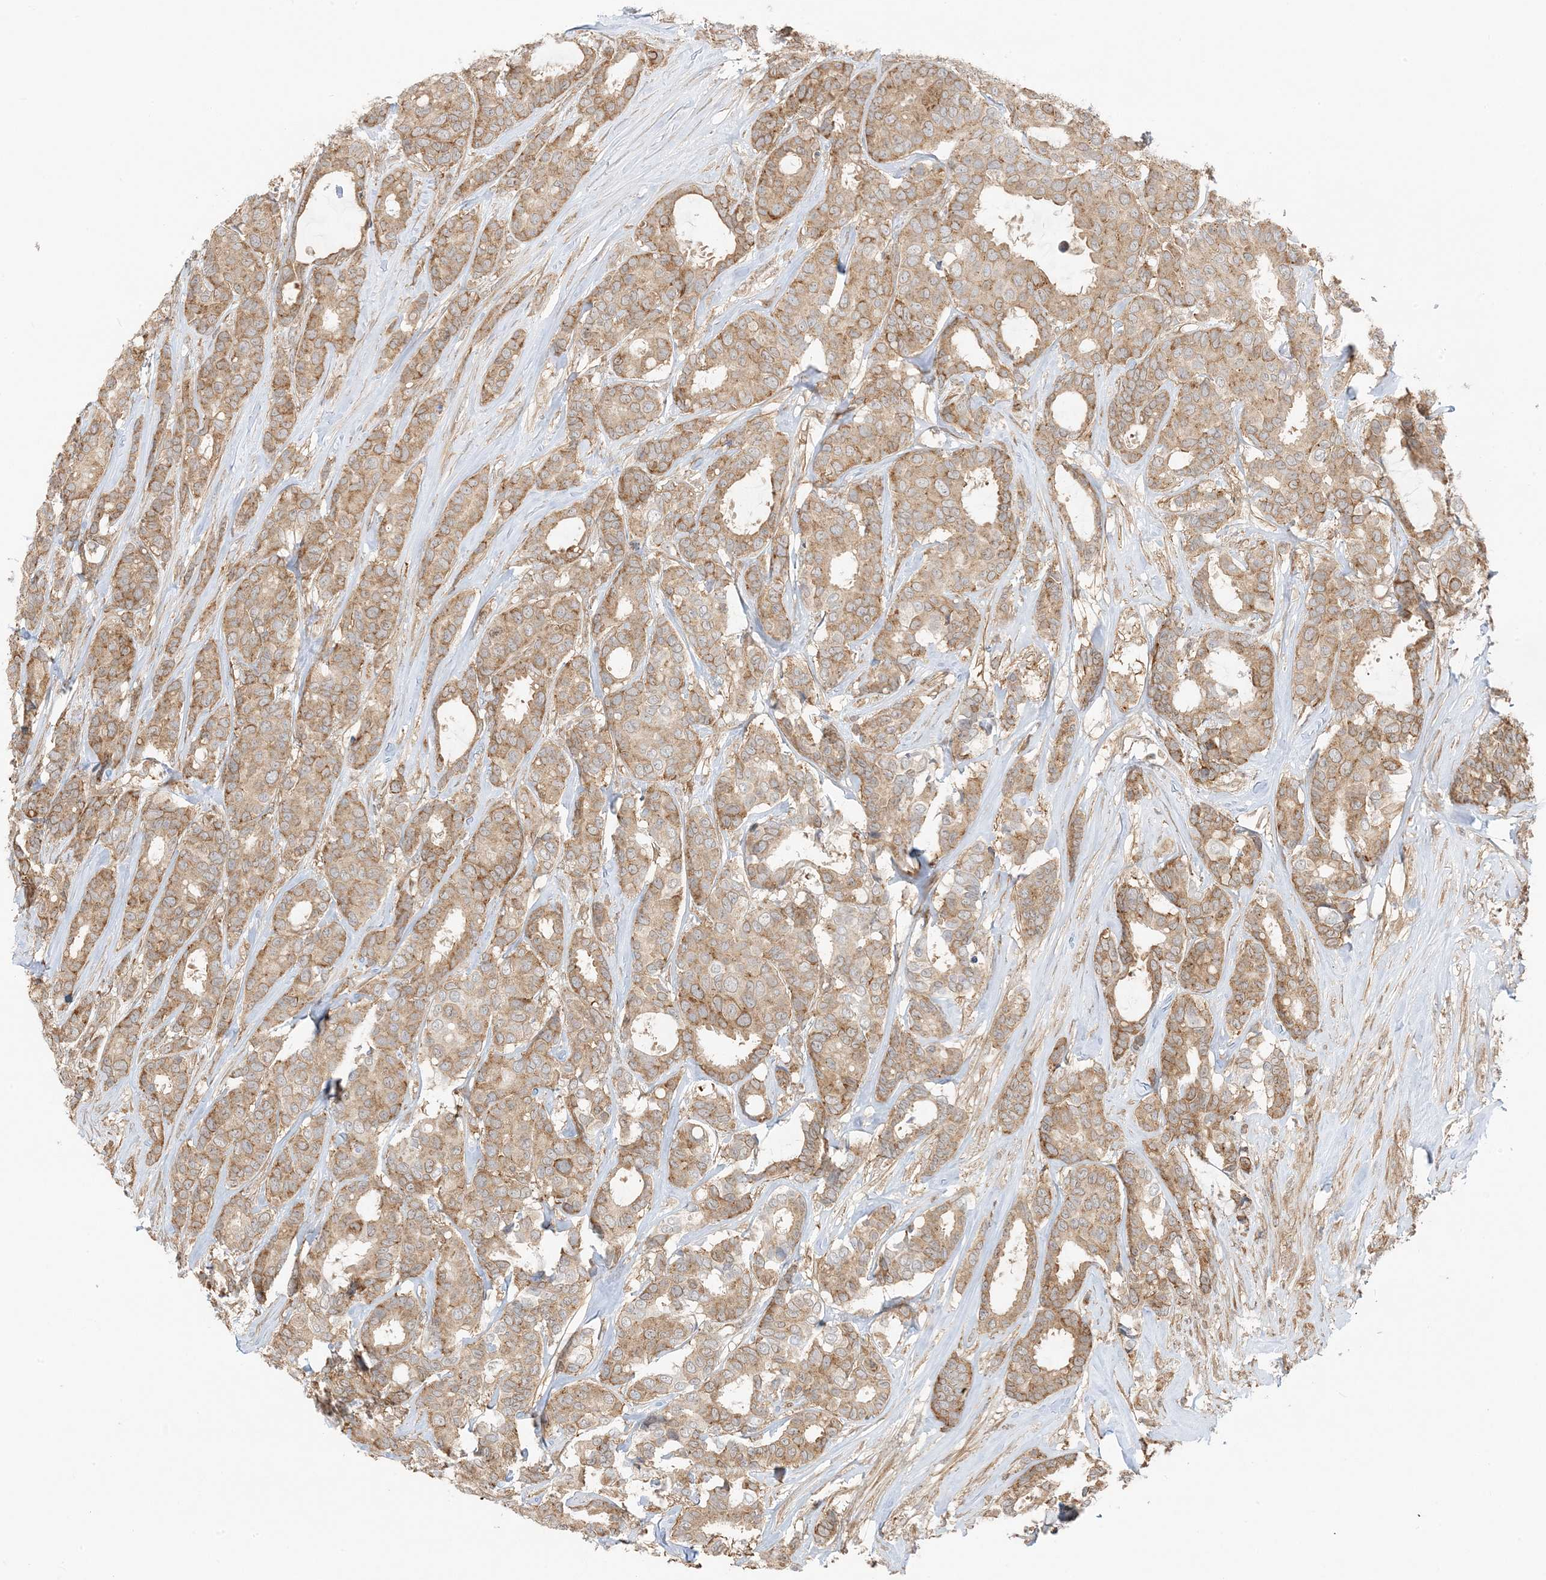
{"staining": {"intensity": "moderate", "quantity": ">75%", "location": "cytoplasmic/membranous"}, "tissue": "breast cancer", "cell_type": "Tumor cells", "image_type": "cancer", "snomed": [{"axis": "morphology", "description": "Duct carcinoma"}, {"axis": "topography", "description": "Breast"}], "caption": "Tumor cells reveal moderate cytoplasmic/membranous positivity in approximately >75% of cells in intraductal carcinoma (breast). (Stains: DAB (3,3'-diaminobenzidine) in brown, nuclei in blue, Microscopy: brightfield microscopy at high magnification).", "gene": "UBAP2L", "patient": {"sex": "female", "age": 87}}